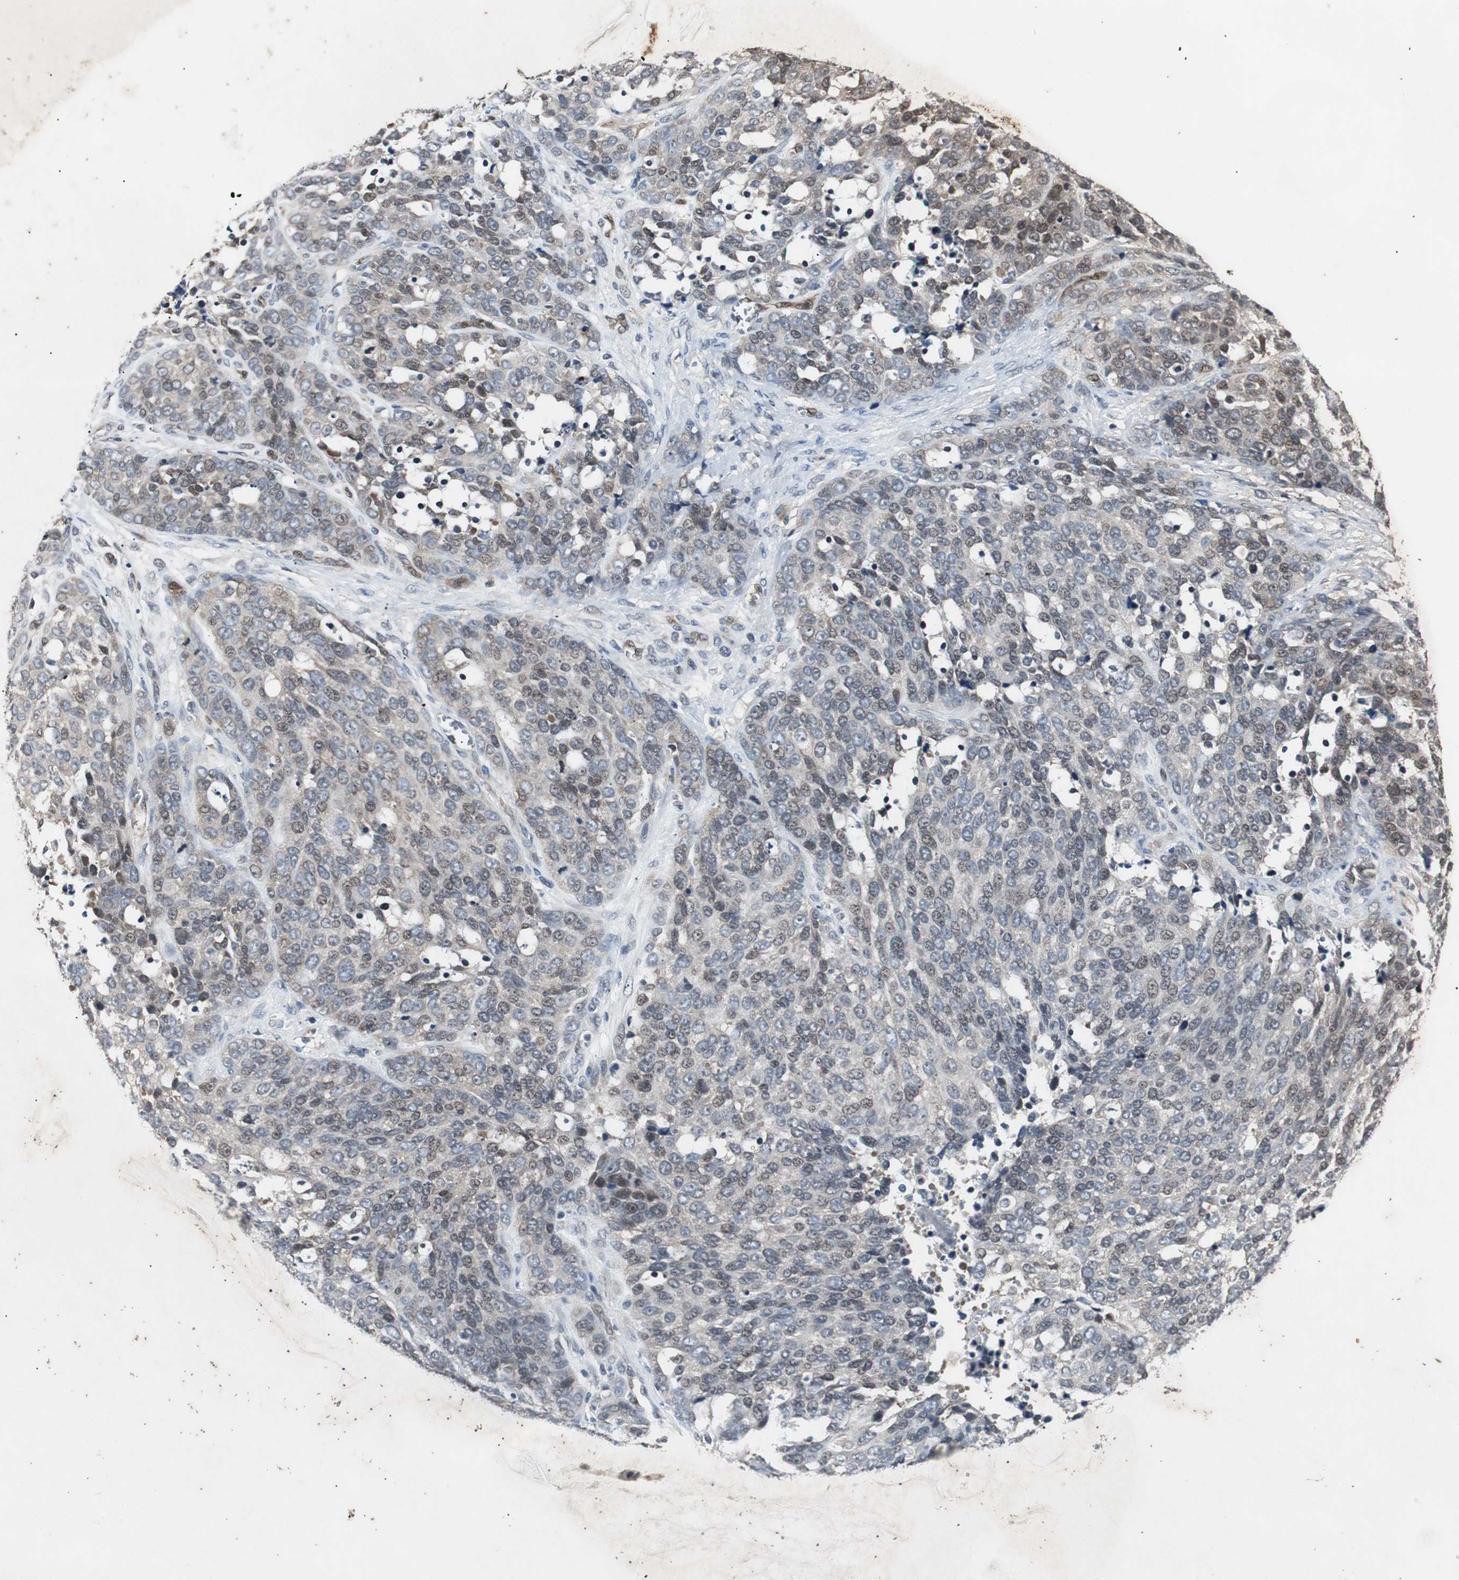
{"staining": {"intensity": "weak", "quantity": "25%-75%", "location": "cytoplasmic/membranous,nuclear"}, "tissue": "ovarian cancer", "cell_type": "Tumor cells", "image_type": "cancer", "snomed": [{"axis": "morphology", "description": "Cystadenocarcinoma, serous, NOS"}, {"axis": "topography", "description": "Ovary"}], "caption": "This image reveals serous cystadenocarcinoma (ovarian) stained with immunohistochemistry to label a protein in brown. The cytoplasmic/membranous and nuclear of tumor cells show weak positivity for the protein. Nuclei are counter-stained blue.", "gene": "SMAD1", "patient": {"sex": "female", "age": 44}}